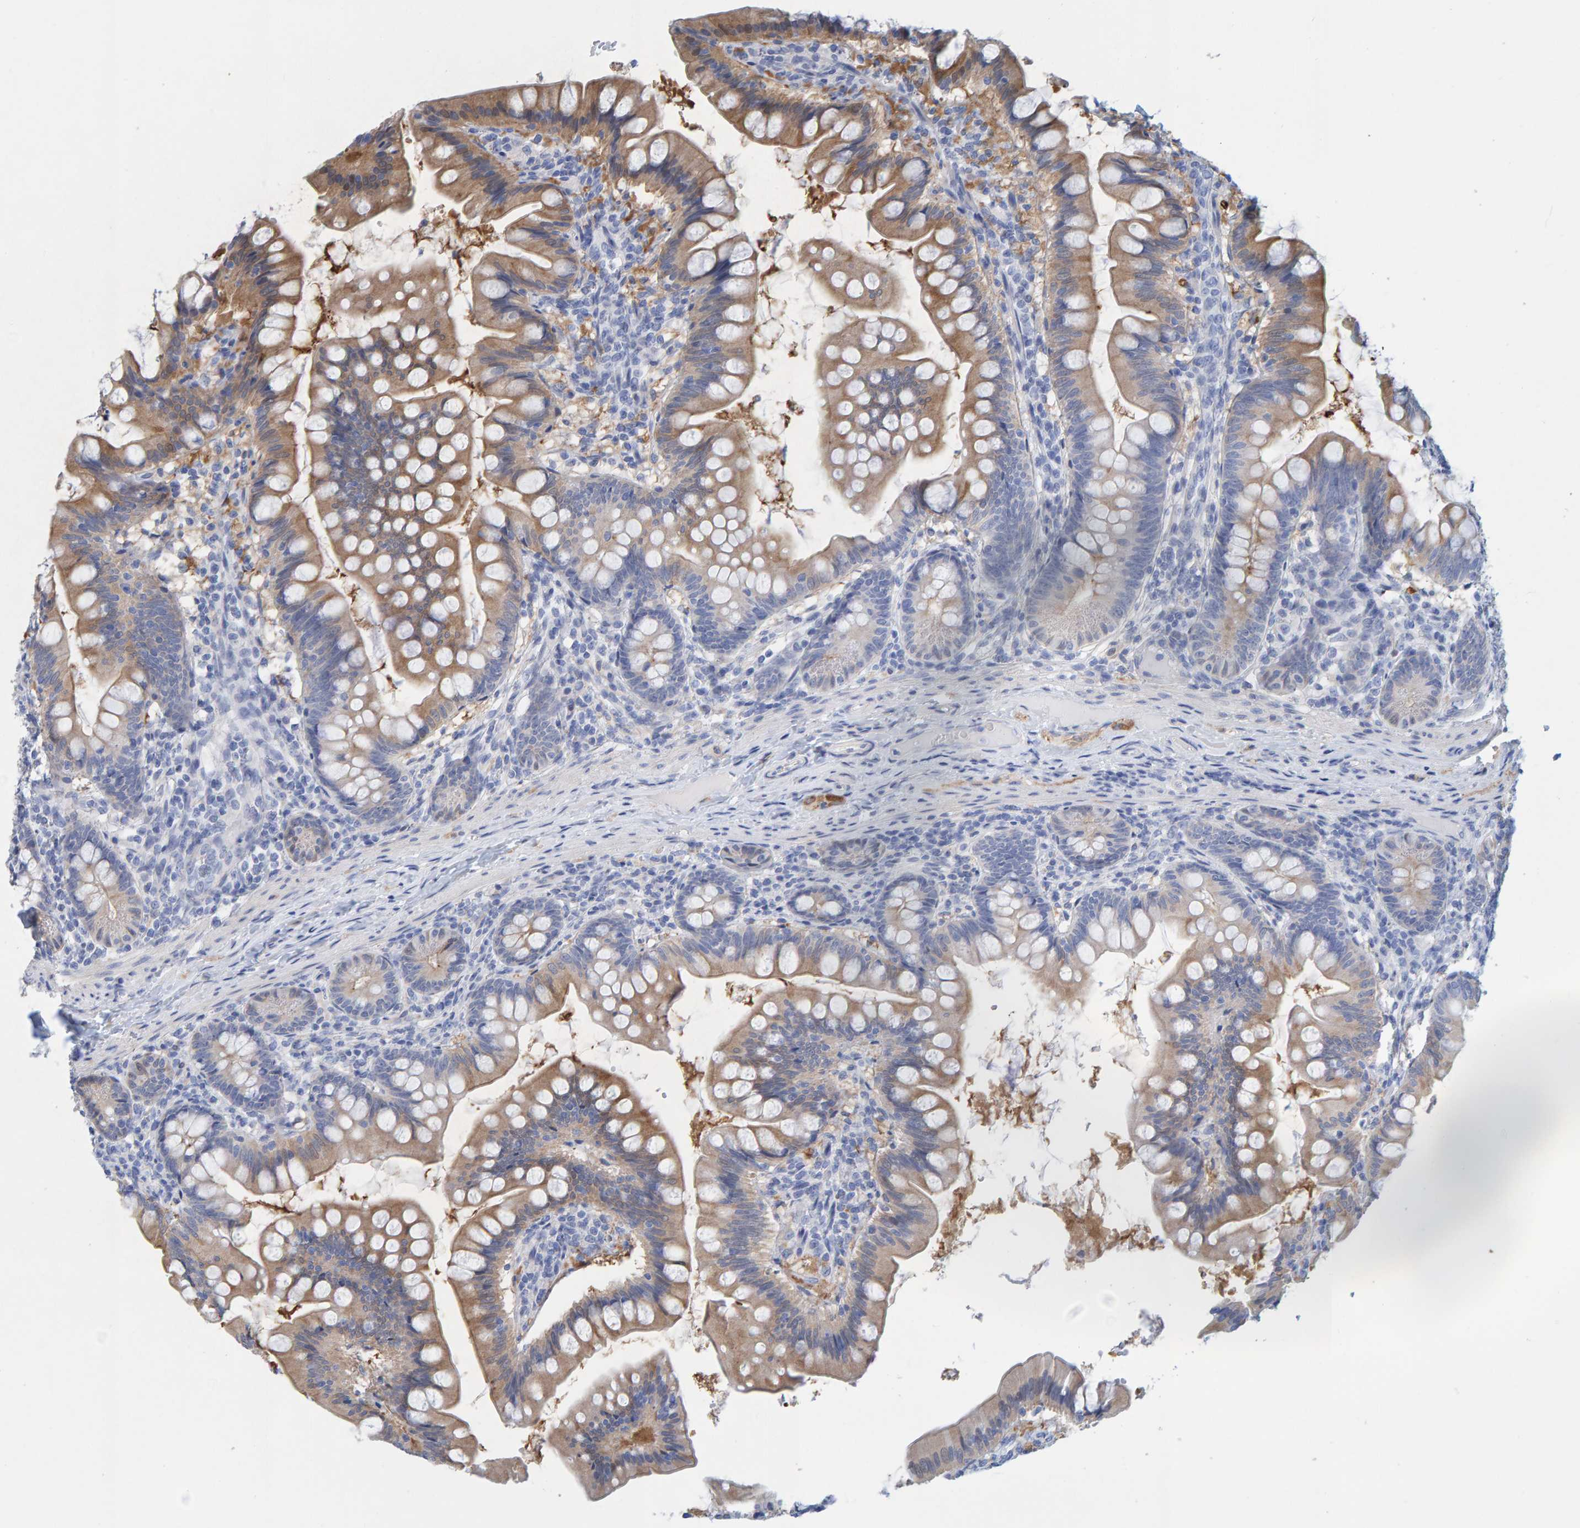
{"staining": {"intensity": "moderate", "quantity": ">75%", "location": "cytoplasmic/membranous"}, "tissue": "small intestine", "cell_type": "Glandular cells", "image_type": "normal", "snomed": [{"axis": "morphology", "description": "Normal tissue, NOS"}, {"axis": "topography", "description": "Small intestine"}], "caption": "Immunohistochemical staining of unremarkable small intestine exhibits moderate cytoplasmic/membranous protein expression in about >75% of glandular cells.", "gene": "KLHL11", "patient": {"sex": "male", "age": 7}}